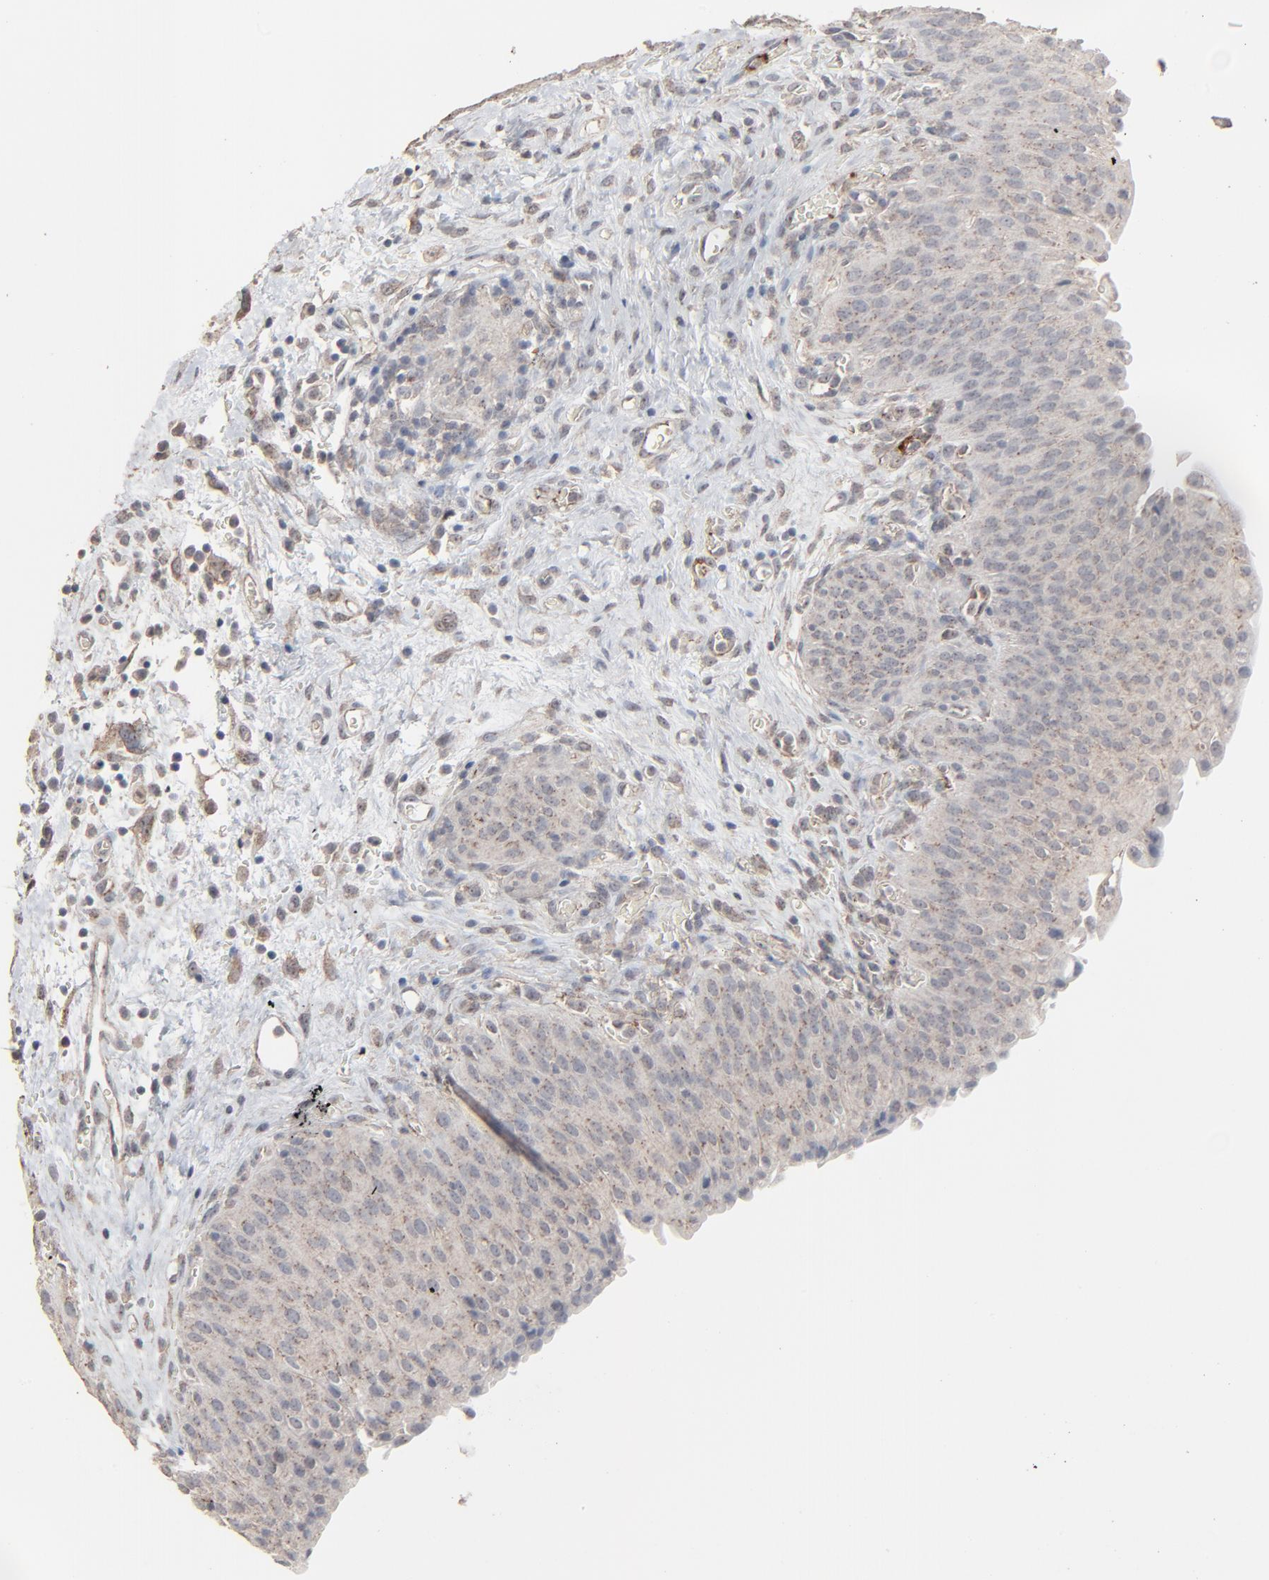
{"staining": {"intensity": "weak", "quantity": "25%-75%", "location": "cytoplasmic/membranous"}, "tissue": "urinary bladder", "cell_type": "Urothelial cells", "image_type": "normal", "snomed": [{"axis": "morphology", "description": "Normal tissue, NOS"}, {"axis": "morphology", "description": "Dysplasia, NOS"}, {"axis": "topography", "description": "Urinary bladder"}], "caption": "Immunohistochemical staining of unremarkable human urinary bladder exhibits weak cytoplasmic/membranous protein staining in about 25%-75% of urothelial cells.", "gene": "JAM3", "patient": {"sex": "male", "age": 35}}